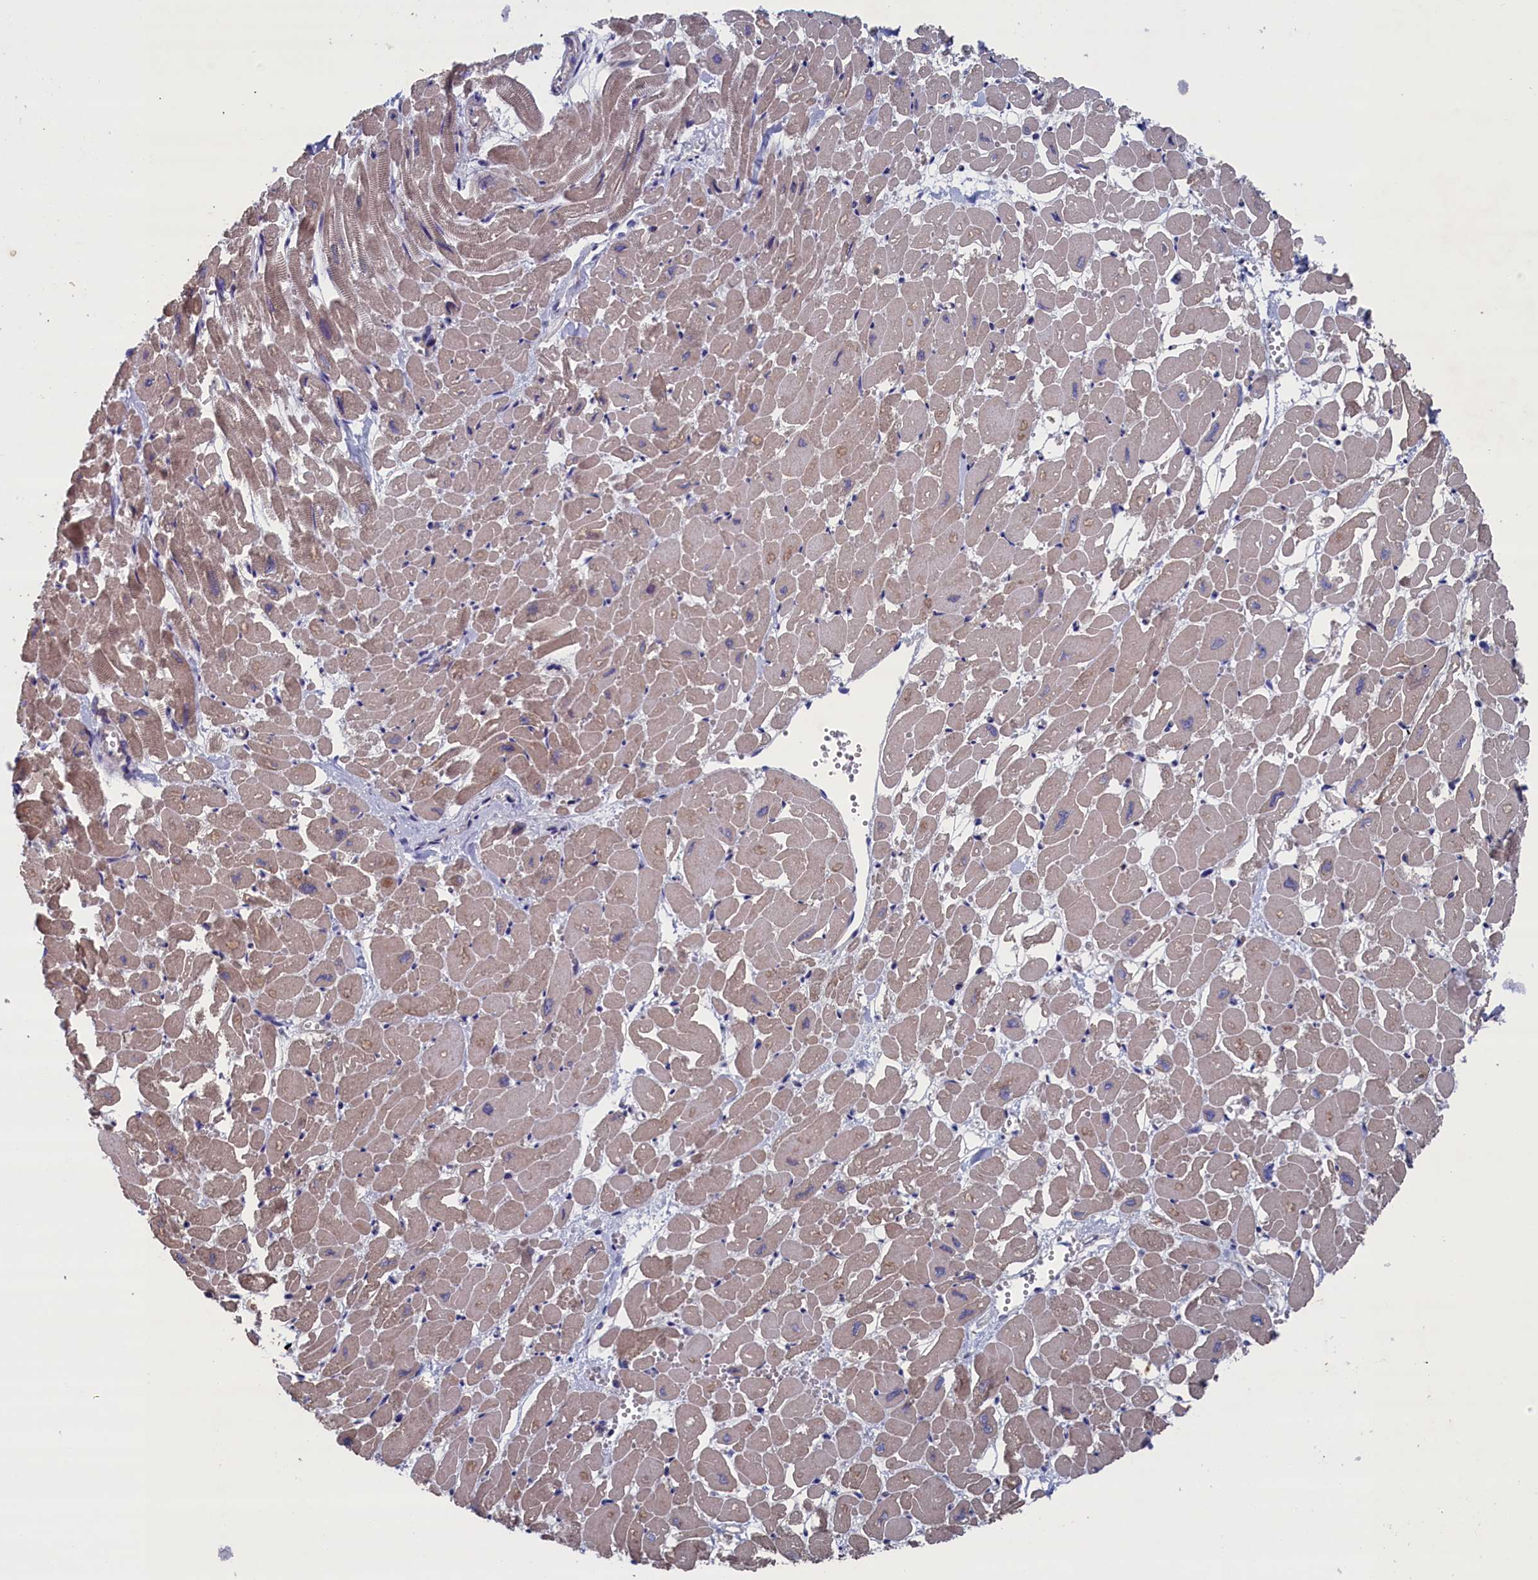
{"staining": {"intensity": "moderate", "quantity": ">75%", "location": "cytoplasmic/membranous"}, "tissue": "heart muscle", "cell_type": "Cardiomyocytes", "image_type": "normal", "snomed": [{"axis": "morphology", "description": "Normal tissue, NOS"}, {"axis": "topography", "description": "Heart"}], "caption": "High-magnification brightfield microscopy of unremarkable heart muscle stained with DAB (3,3'-diaminobenzidine) (brown) and counterstained with hematoxylin (blue). cardiomyocytes exhibit moderate cytoplasmic/membranous positivity is appreciated in approximately>75% of cells.", "gene": "SPATA13", "patient": {"sex": "male", "age": 54}}